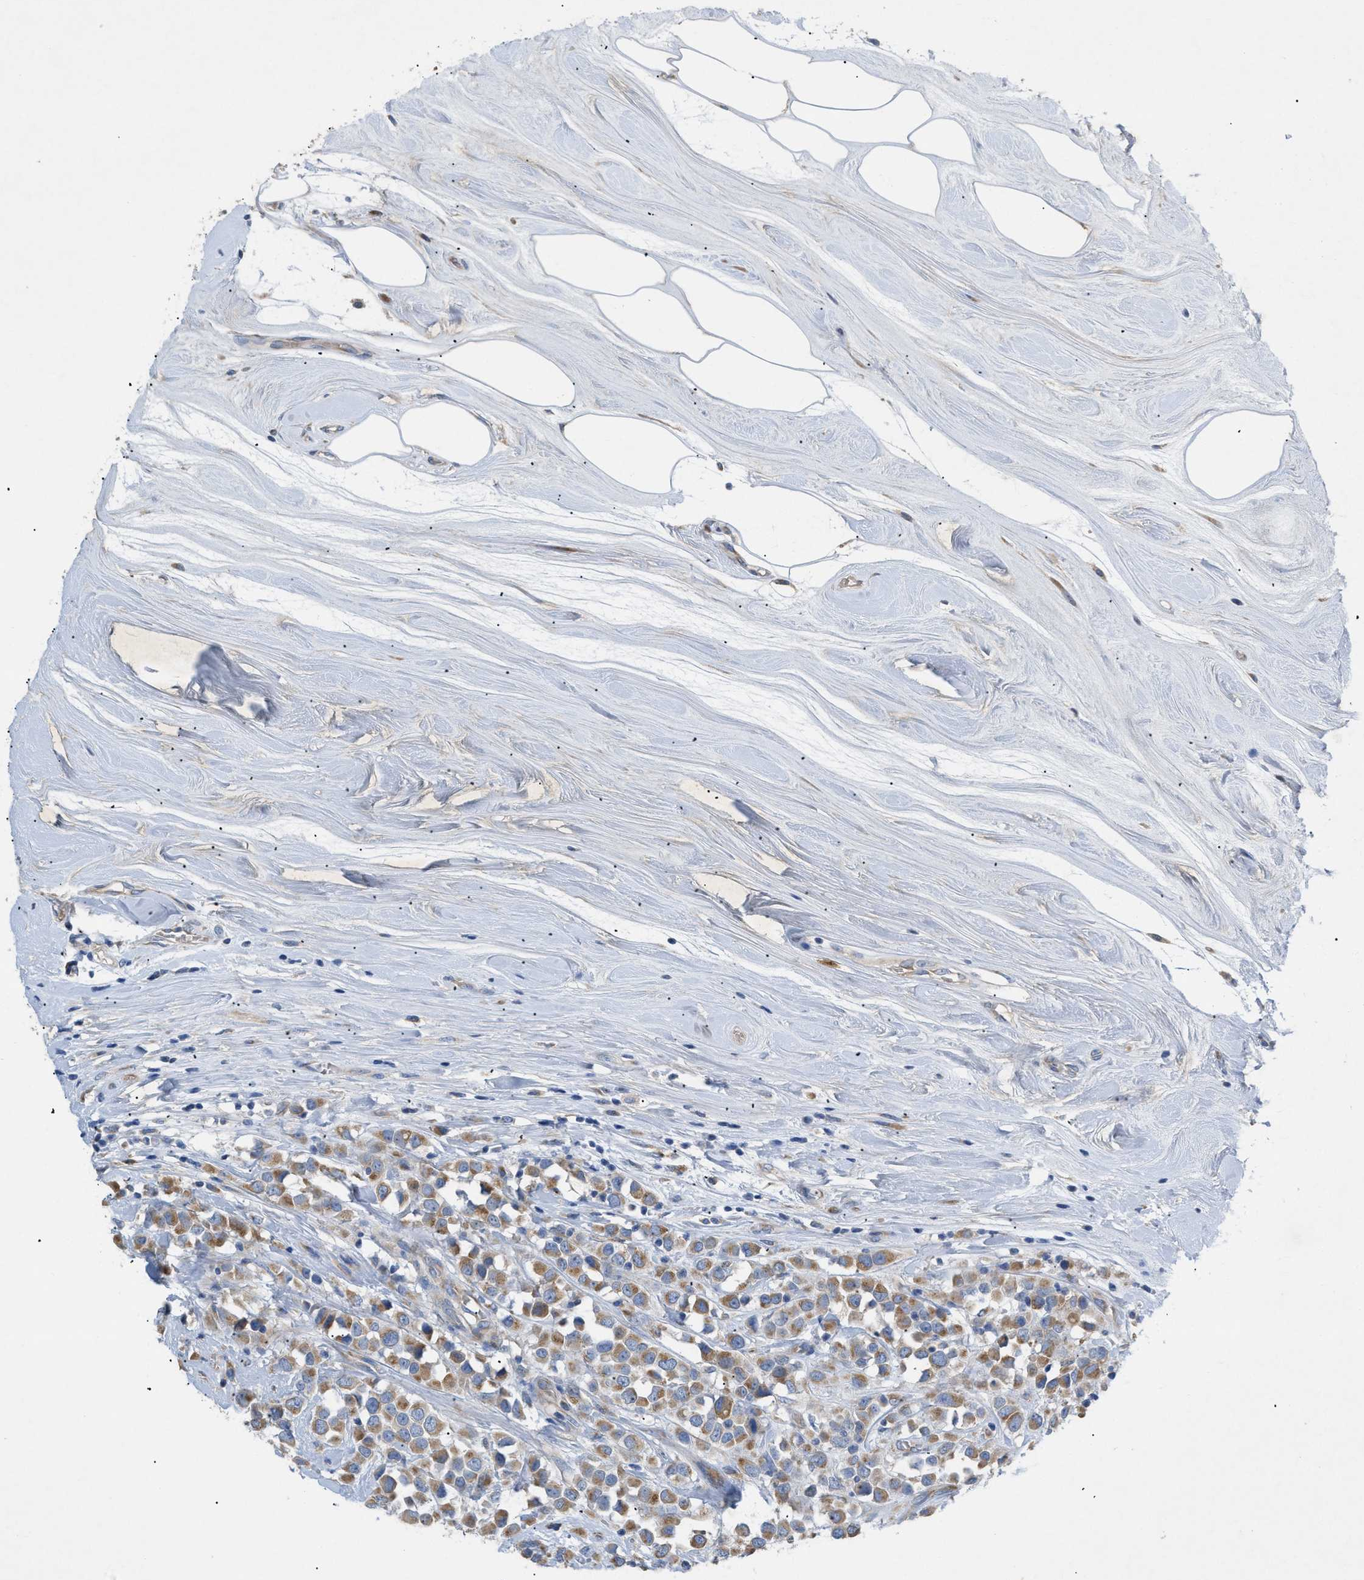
{"staining": {"intensity": "moderate", "quantity": ">75%", "location": "cytoplasmic/membranous"}, "tissue": "breast cancer", "cell_type": "Tumor cells", "image_type": "cancer", "snomed": [{"axis": "morphology", "description": "Duct carcinoma"}, {"axis": "topography", "description": "Breast"}], "caption": "An immunohistochemistry photomicrograph of neoplastic tissue is shown. Protein staining in brown labels moderate cytoplasmic/membranous positivity in breast cancer within tumor cells. (DAB (3,3'-diaminobenzidine) IHC, brown staining for protein, blue staining for nuclei).", "gene": "SLC50A1", "patient": {"sex": "female", "age": 61}}